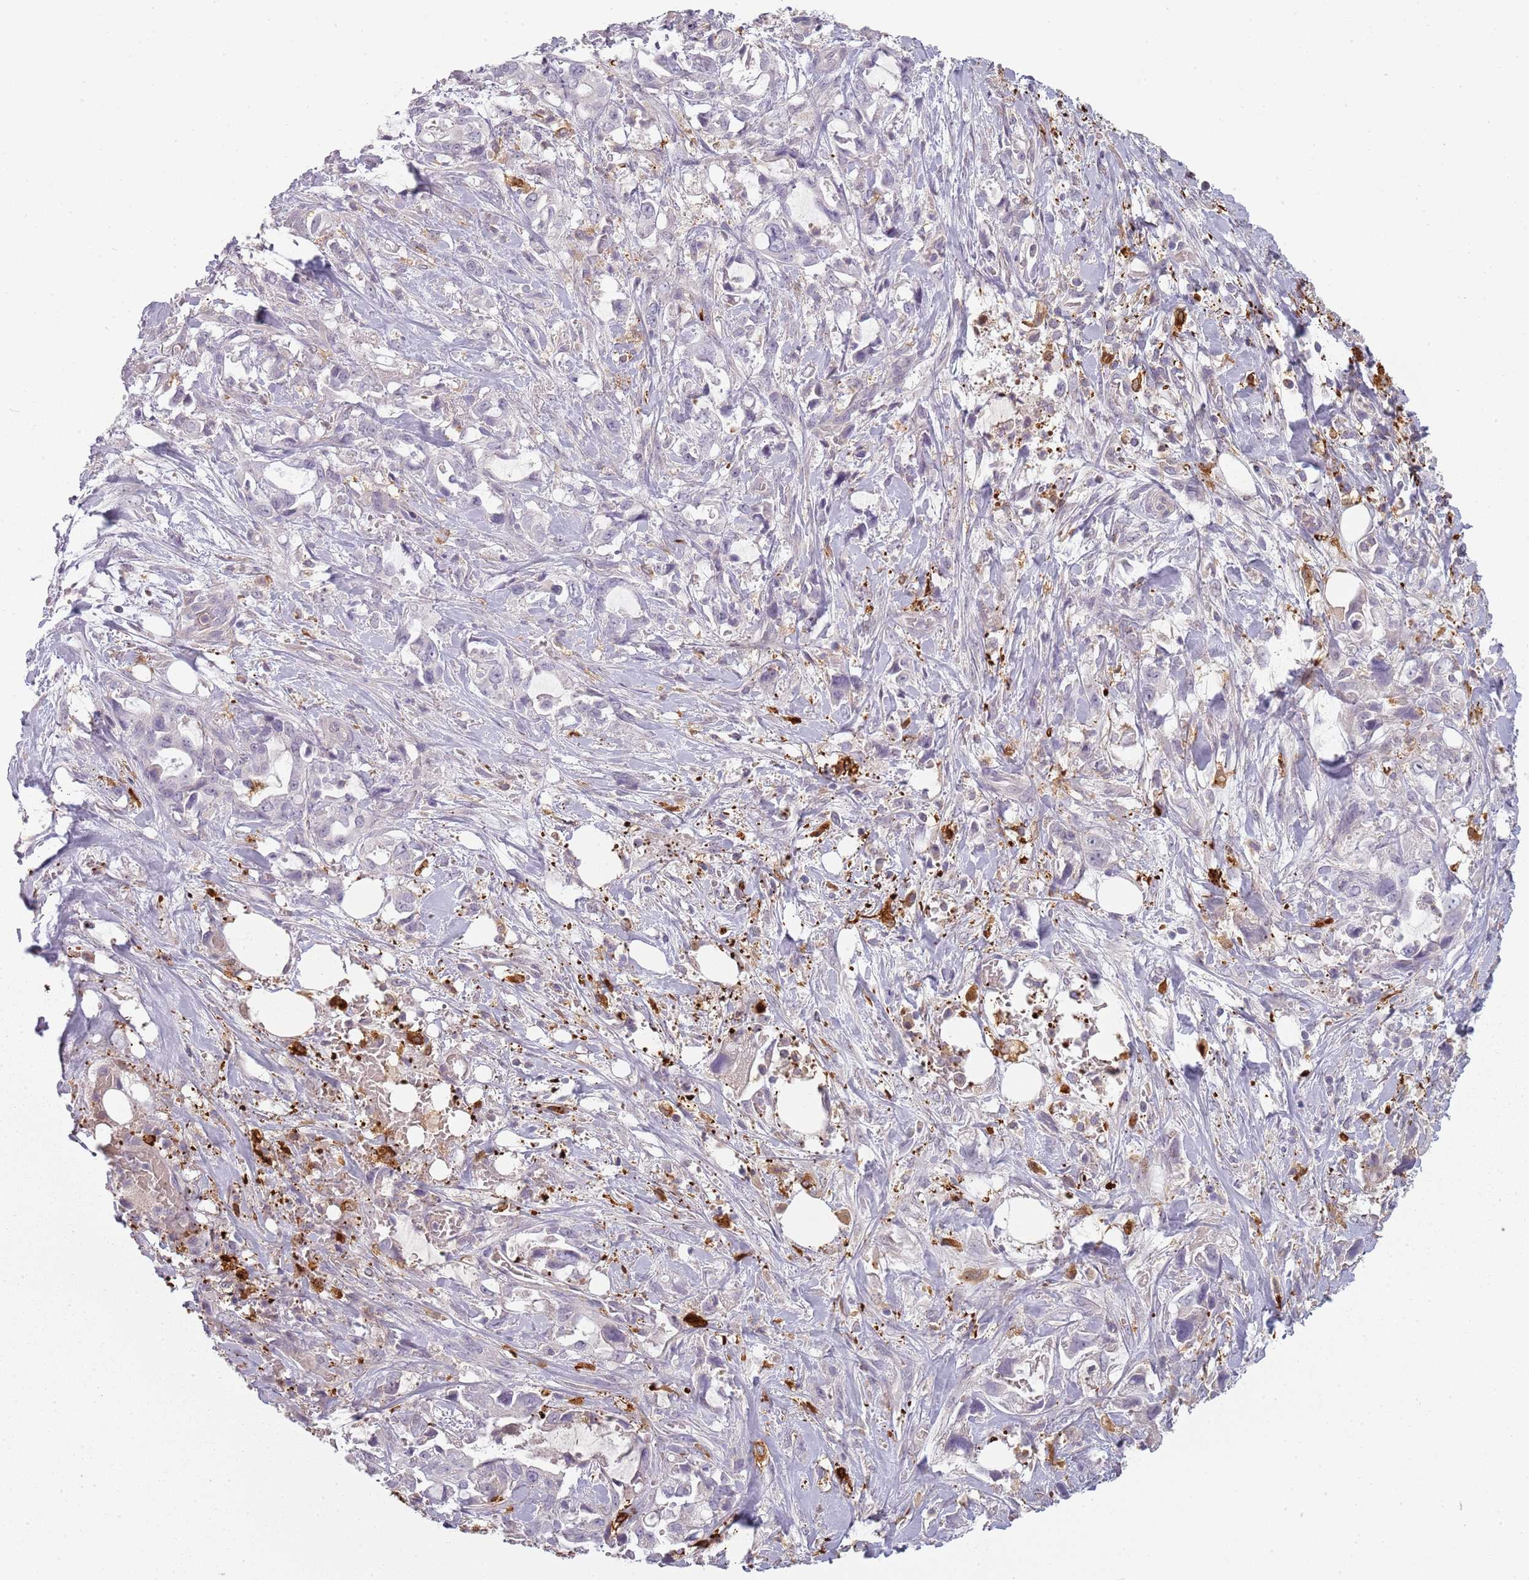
{"staining": {"intensity": "negative", "quantity": "none", "location": "none"}, "tissue": "pancreatic cancer", "cell_type": "Tumor cells", "image_type": "cancer", "snomed": [{"axis": "morphology", "description": "Adenocarcinoma, NOS"}, {"axis": "topography", "description": "Pancreas"}], "caption": "The image displays no staining of tumor cells in adenocarcinoma (pancreatic). (DAB (3,3'-diaminobenzidine) immunohistochemistry (IHC) visualized using brightfield microscopy, high magnification).", "gene": "CC2D2B", "patient": {"sex": "female", "age": 61}}